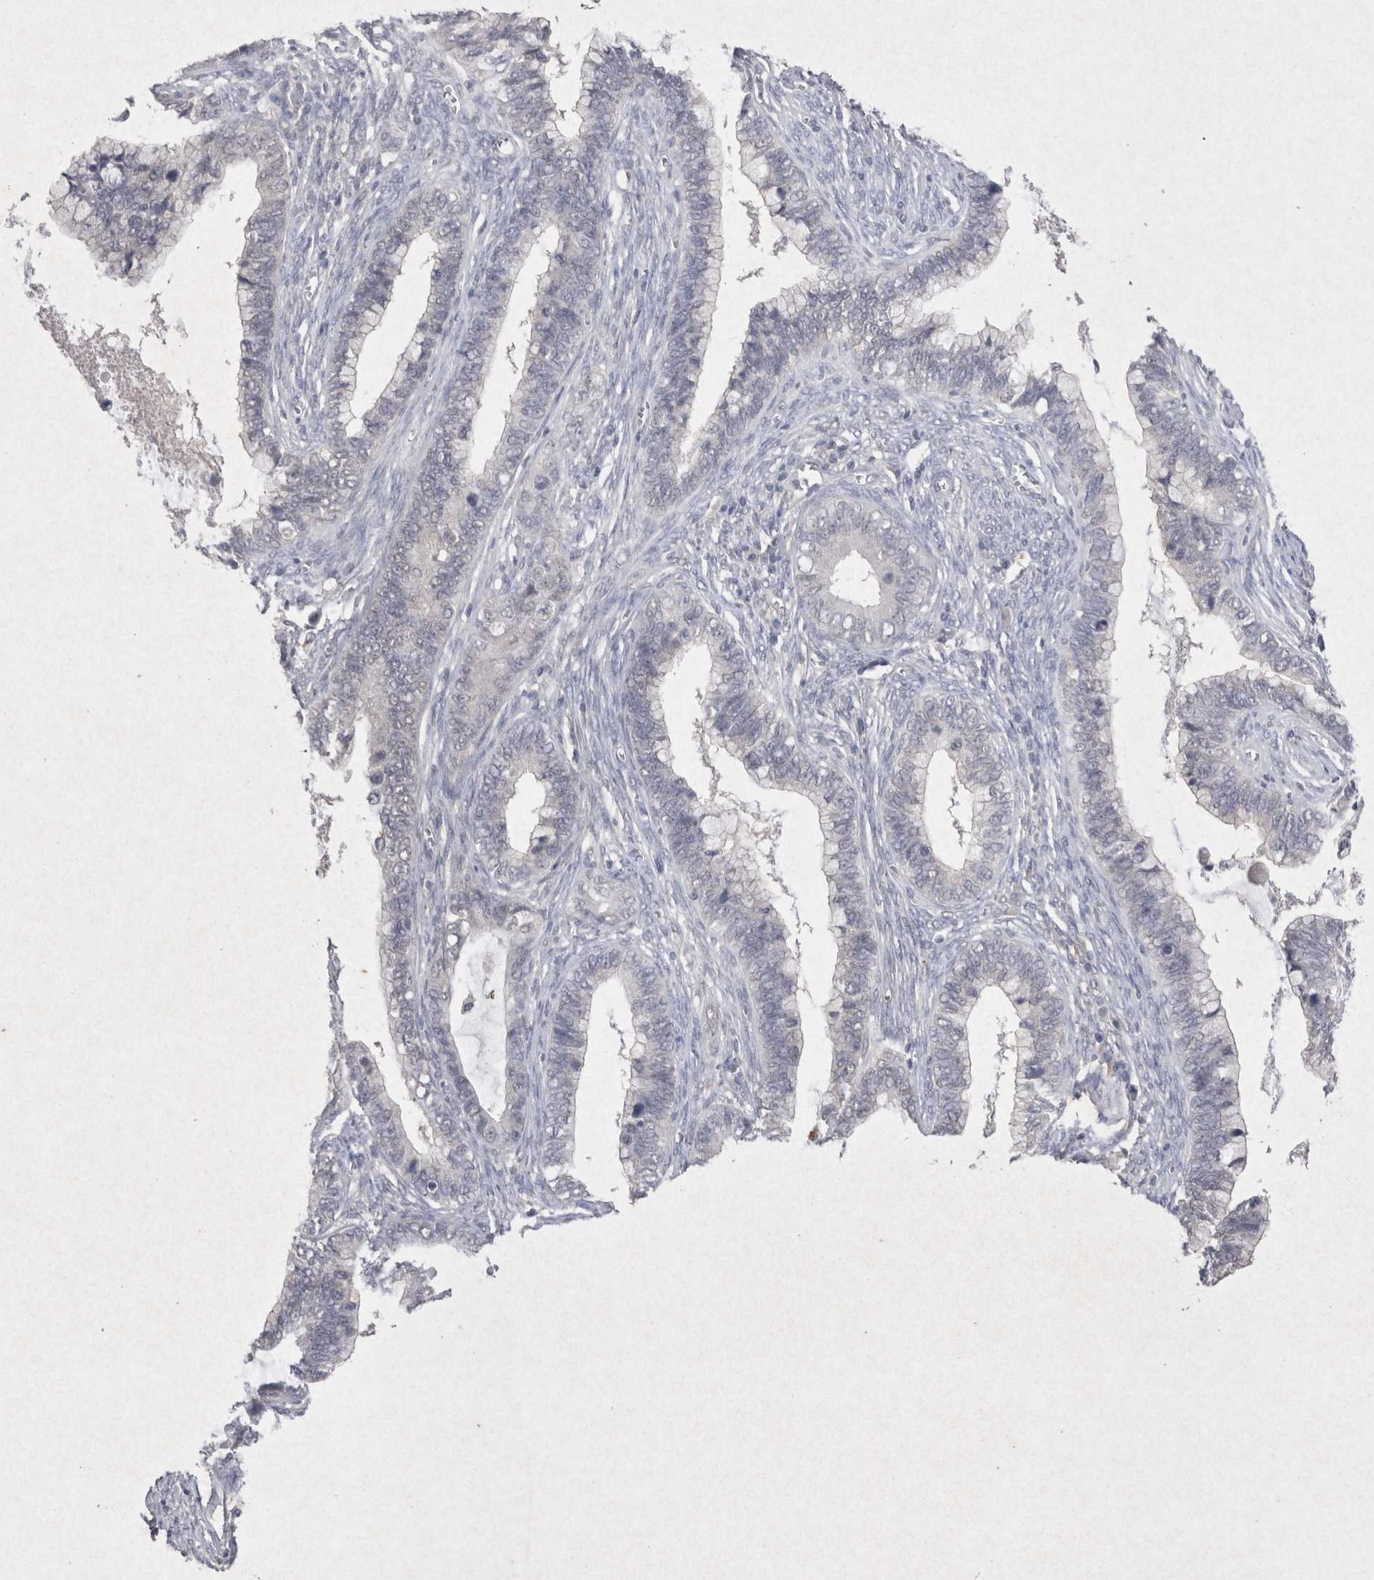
{"staining": {"intensity": "negative", "quantity": "none", "location": "none"}, "tissue": "cervical cancer", "cell_type": "Tumor cells", "image_type": "cancer", "snomed": [{"axis": "morphology", "description": "Adenocarcinoma, NOS"}, {"axis": "topography", "description": "Cervix"}], "caption": "Cervical cancer (adenocarcinoma) stained for a protein using immunohistochemistry displays no staining tumor cells.", "gene": "LYVE1", "patient": {"sex": "female", "age": 44}}